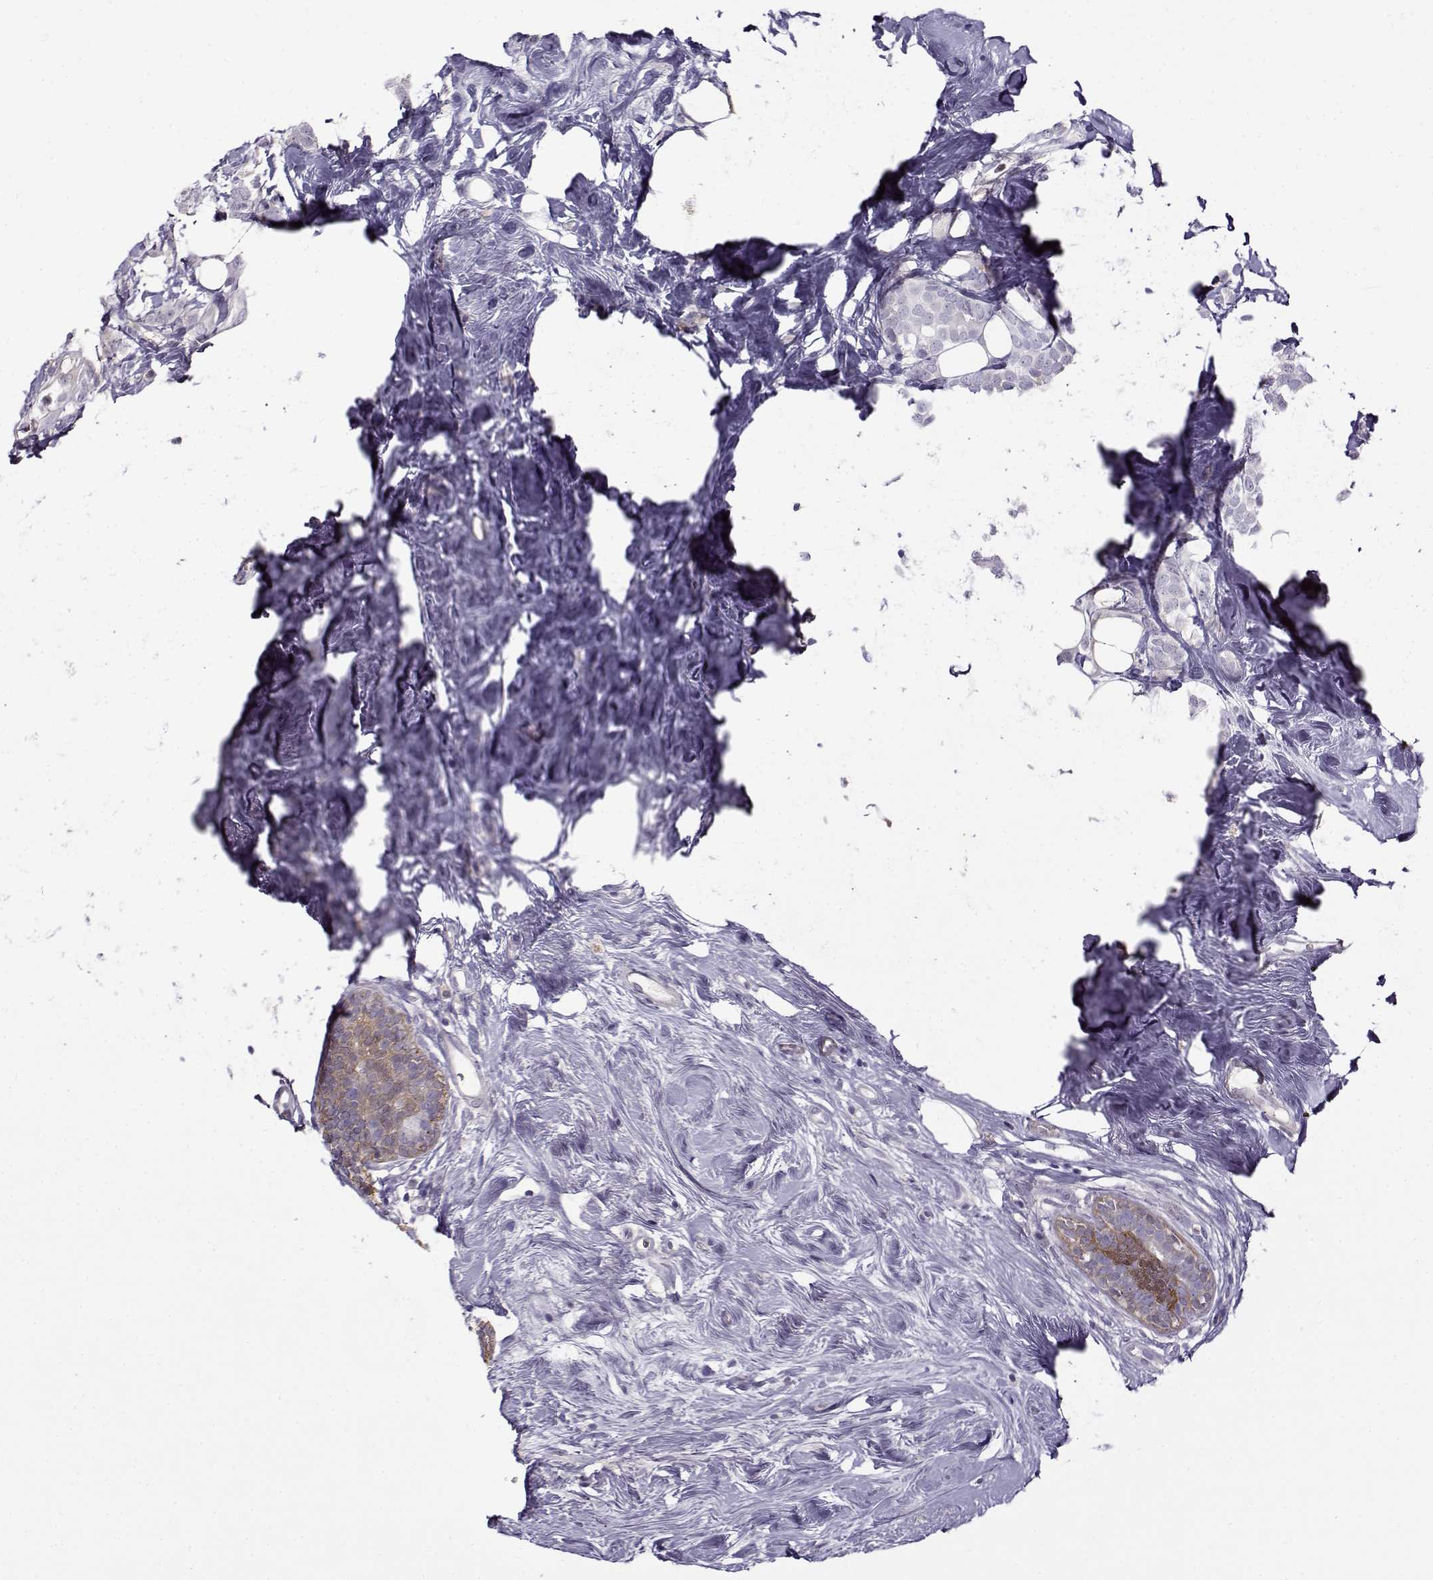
{"staining": {"intensity": "negative", "quantity": "none", "location": "none"}, "tissue": "breast cancer", "cell_type": "Tumor cells", "image_type": "cancer", "snomed": [{"axis": "morphology", "description": "Lobular carcinoma"}, {"axis": "topography", "description": "Breast"}], "caption": "This is an immunohistochemistry image of human breast lobular carcinoma. There is no expression in tumor cells.", "gene": "UCP3", "patient": {"sex": "female", "age": 49}}